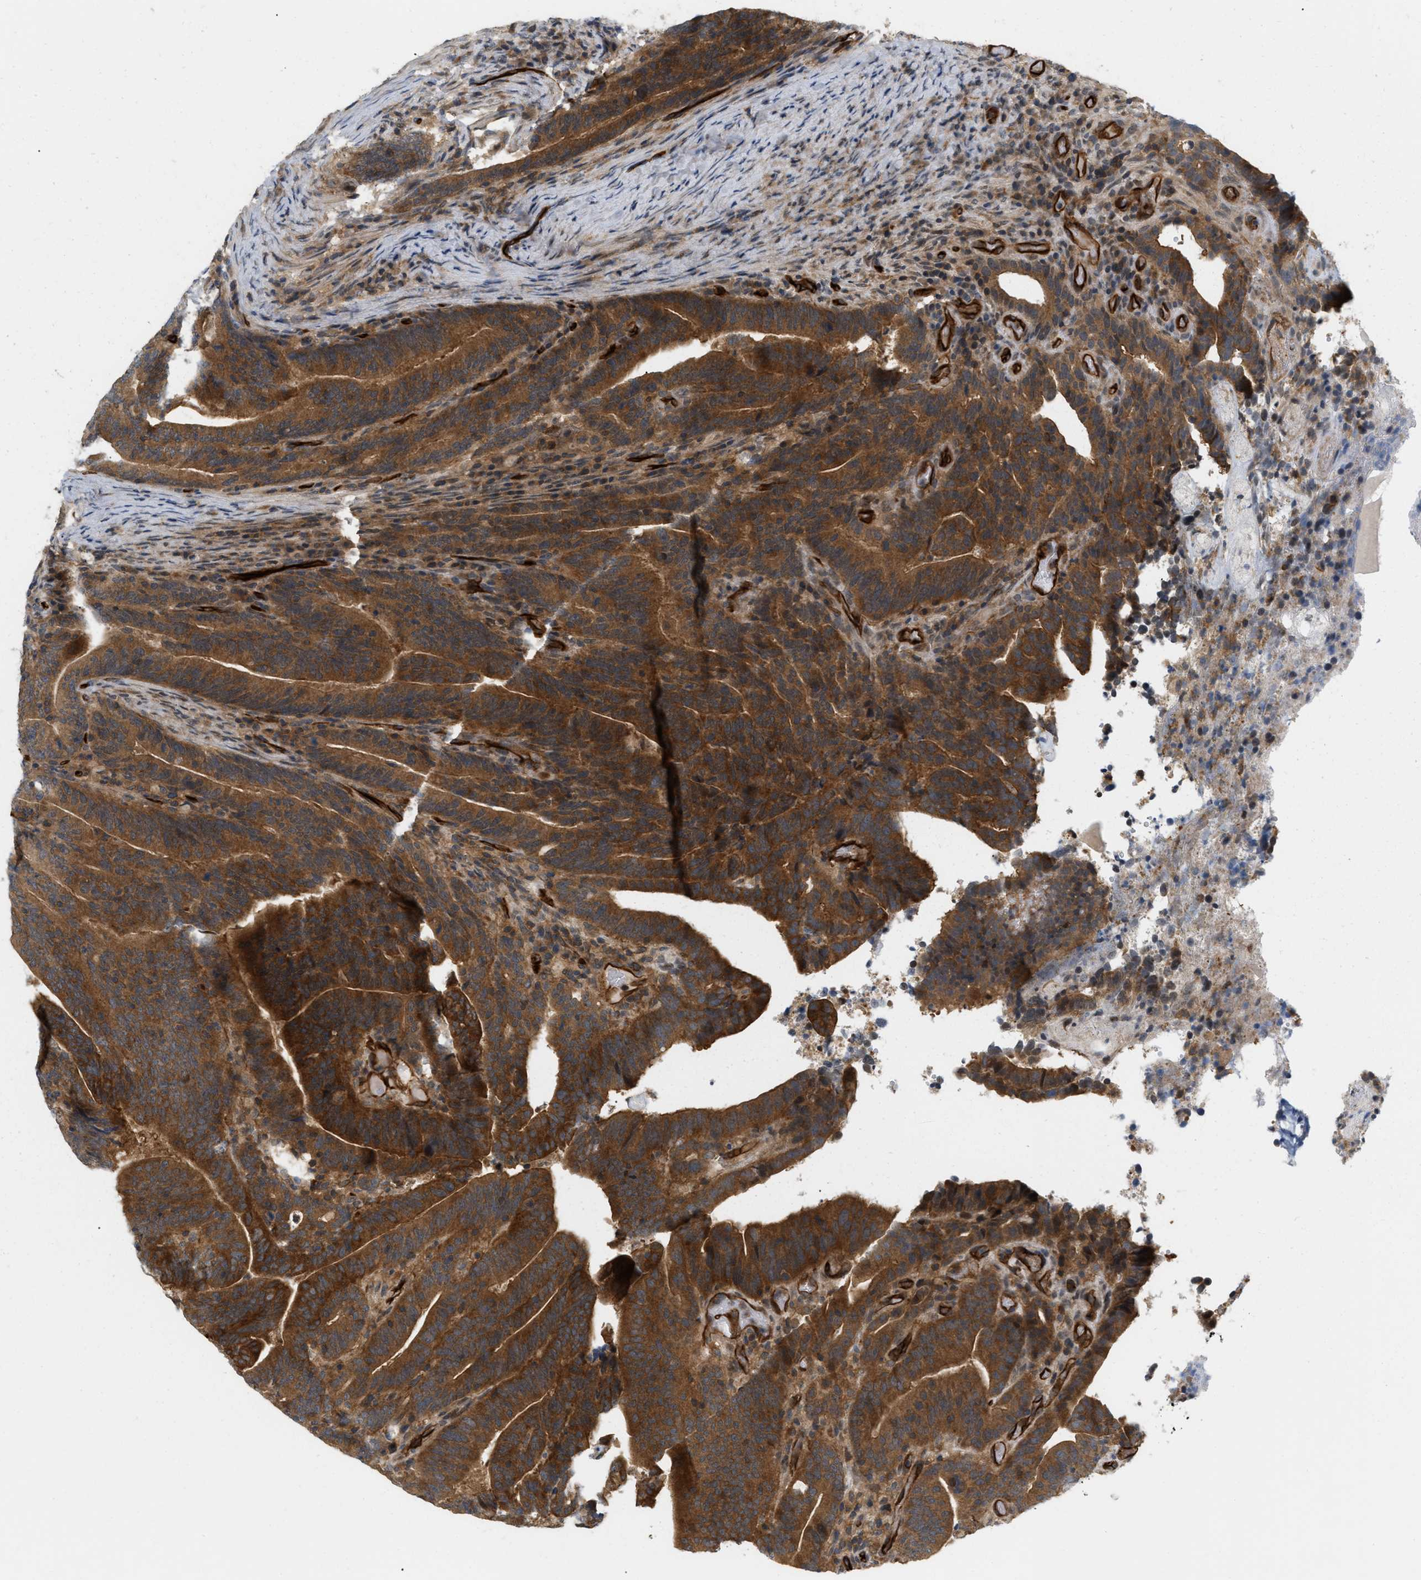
{"staining": {"intensity": "strong", "quantity": ">75%", "location": "cytoplasmic/membranous"}, "tissue": "colorectal cancer", "cell_type": "Tumor cells", "image_type": "cancer", "snomed": [{"axis": "morphology", "description": "Adenocarcinoma, NOS"}, {"axis": "topography", "description": "Colon"}], "caption": "A brown stain highlights strong cytoplasmic/membranous expression of a protein in colorectal cancer tumor cells.", "gene": "PALMD", "patient": {"sex": "female", "age": 66}}